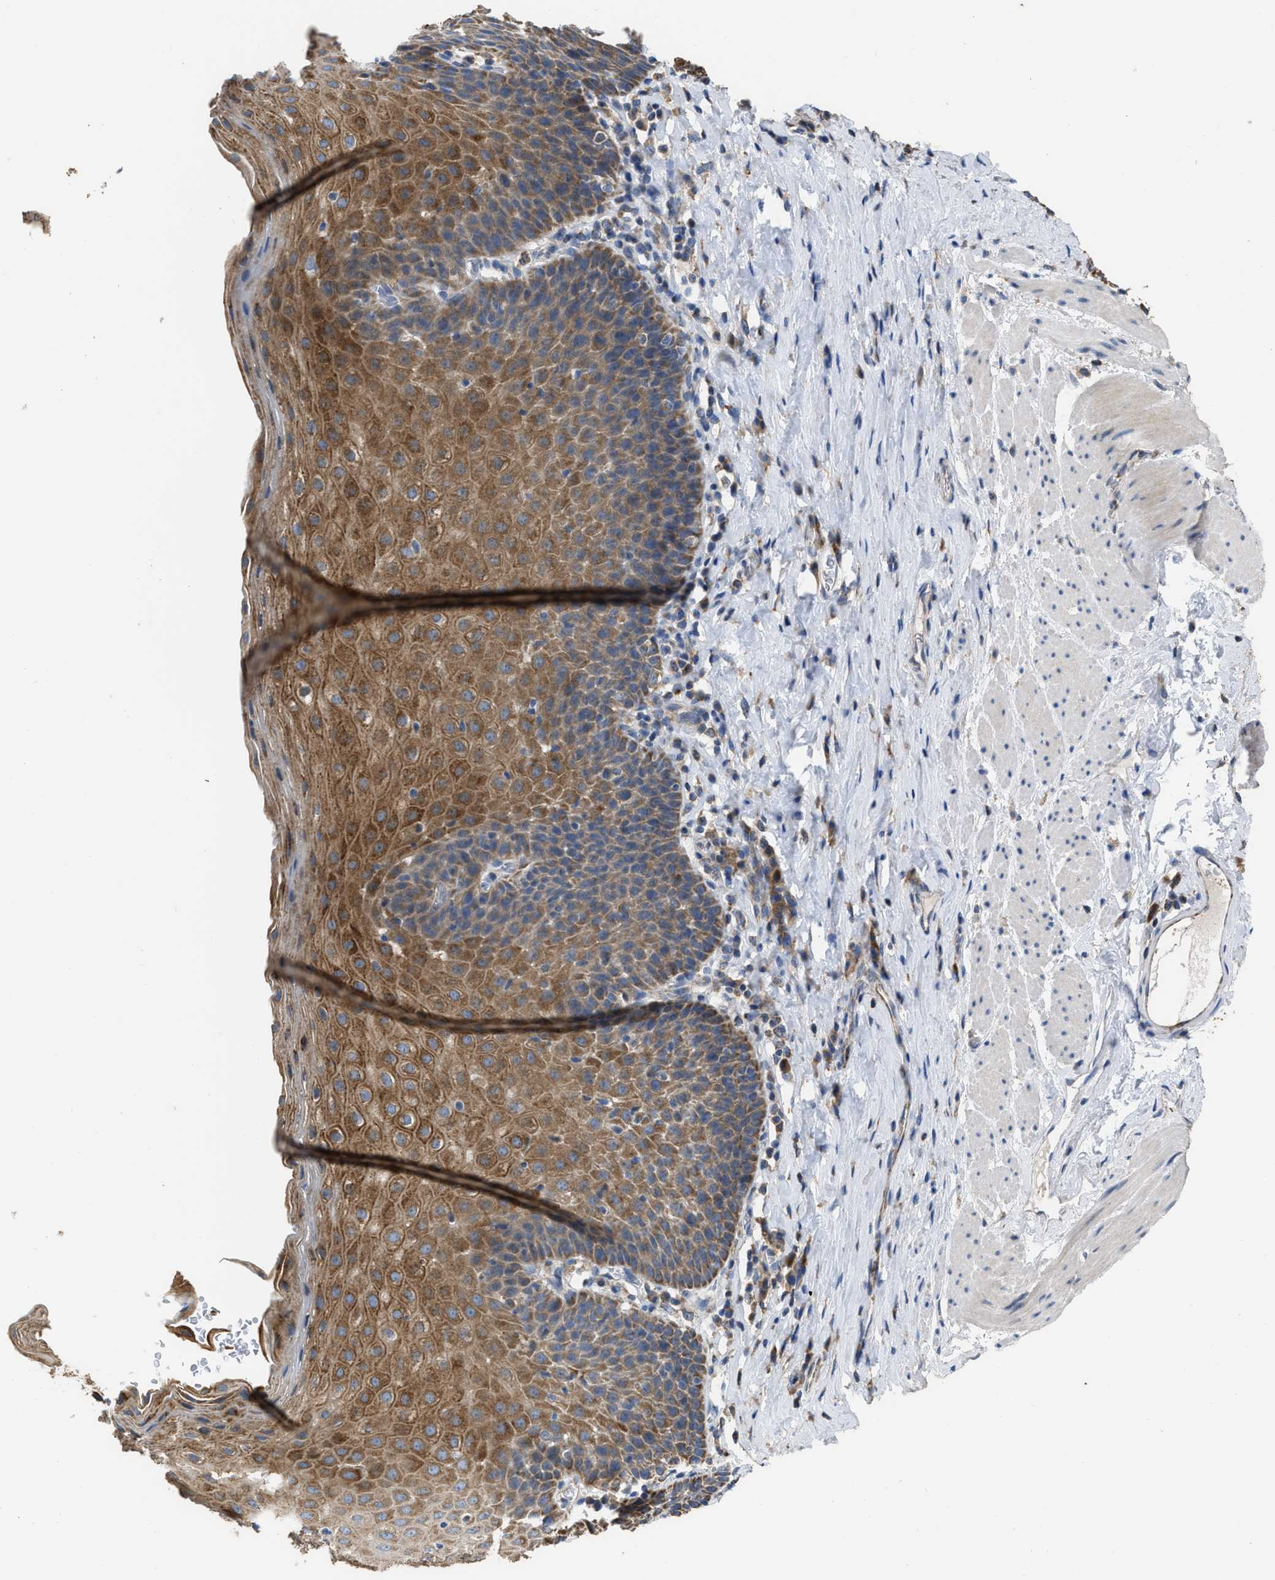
{"staining": {"intensity": "moderate", "quantity": ">75%", "location": "cytoplasmic/membranous"}, "tissue": "esophagus", "cell_type": "Squamous epithelial cells", "image_type": "normal", "snomed": [{"axis": "morphology", "description": "Normal tissue, NOS"}, {"axis": "topography", "description": "Esophagus"}], "caption": "Protein staining demonstrates moderate cytoplasmic/membranous positivity in about >75% of squamous epithelial cells in normal esophagus.", "gene": "AK2", "patient": {"sex": "female", "age": 61}}